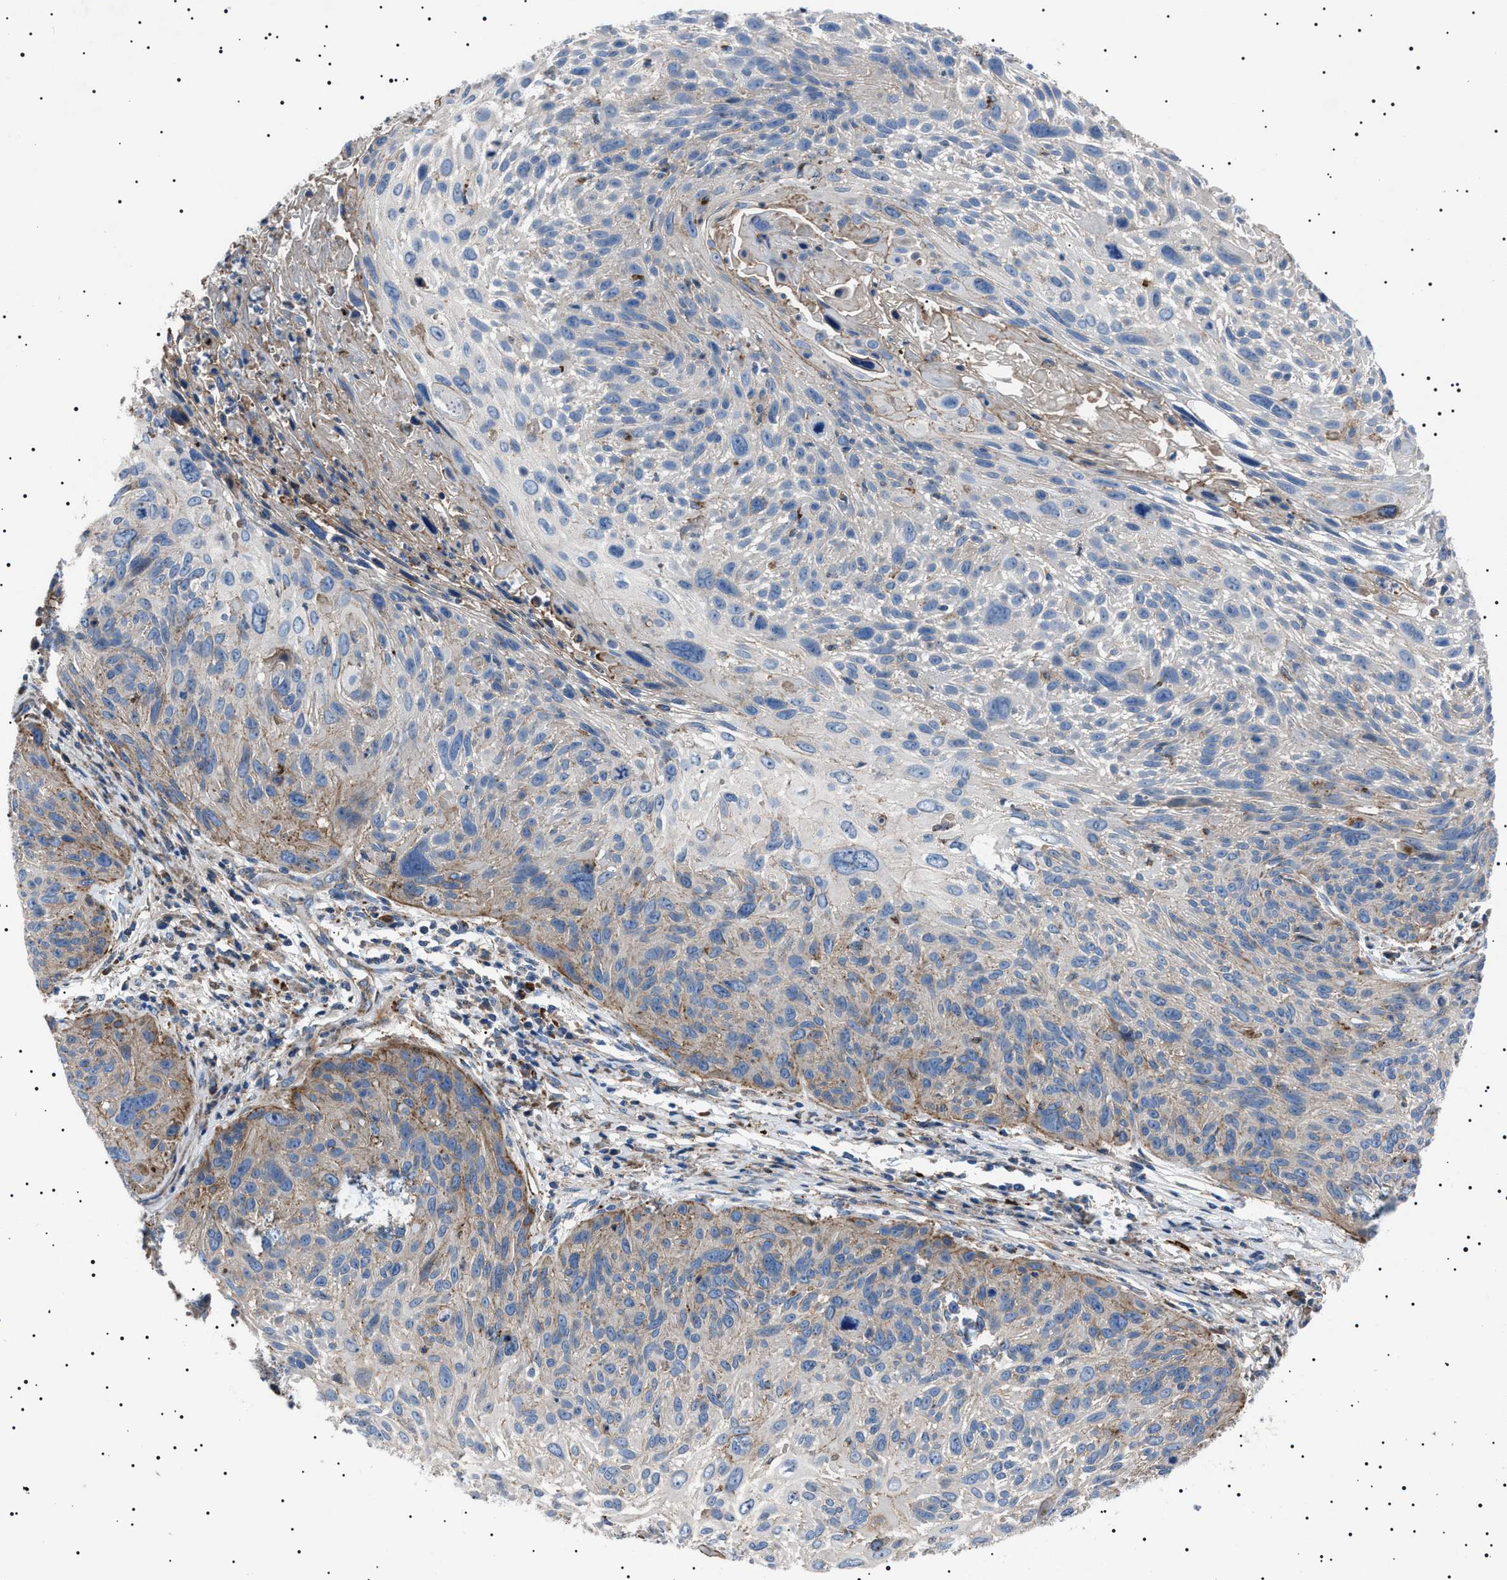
{"staining": {"intensity": "moderate", "quantity": "<25%", "location": "cytoplasmic/membranous"}, "tissue": "cervical cancer", "cell_type": "Tumor cells", "image_type": "cancer", "snomed": [{"axis": "morphology", "description": "Squamous cell carcinoma, NOS"}, {"axis": "topography", "description": "Cervix"}], "caption": "The micrograph reveals staining of squamous cell carcinoma (cervical), revealing moderate cytoplasmic/membranous protein positivity (brown color) within tumor cells.", "gene": "NEU1", "patient": {"sex": "female", "age": 51}}